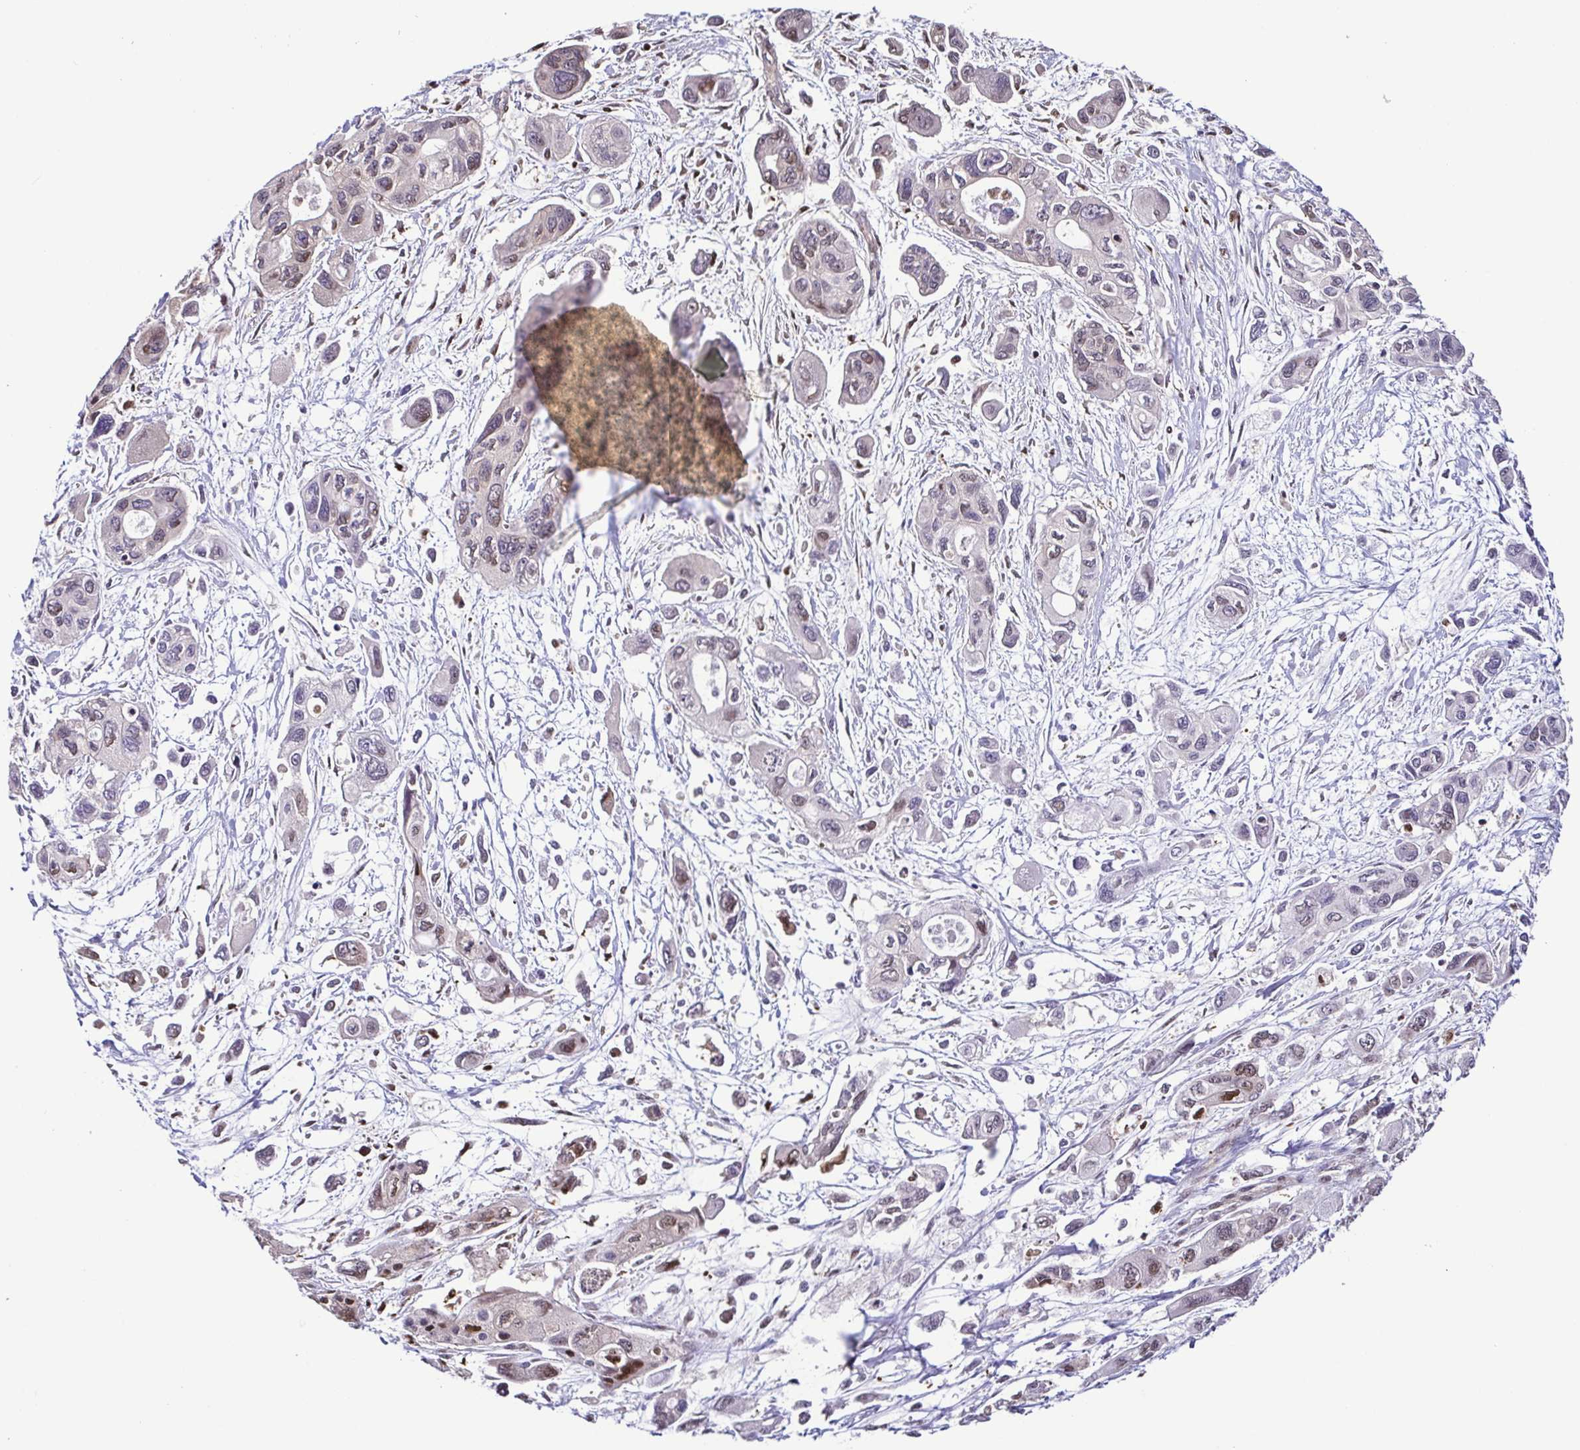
{"staining": {"intensity": "weak", "quantity": "<25%", "location": "nuclear"}, "tissue": "pancreatic cancer", "cell_type": "Tumor cells", "image_type": "cancer", "snomed": [{"axis": "morphology", "description": "Adenocarcinoma, NOS"}, {"axis": "topography", "description": "Pancreas"}], "caption": "Immunohistochemical staining of human pancreatic adenocarcinoma displays no significant staining in tumor cells.", "gene": "PSMB9", "patient": {"sex": "female", "age": 47}}